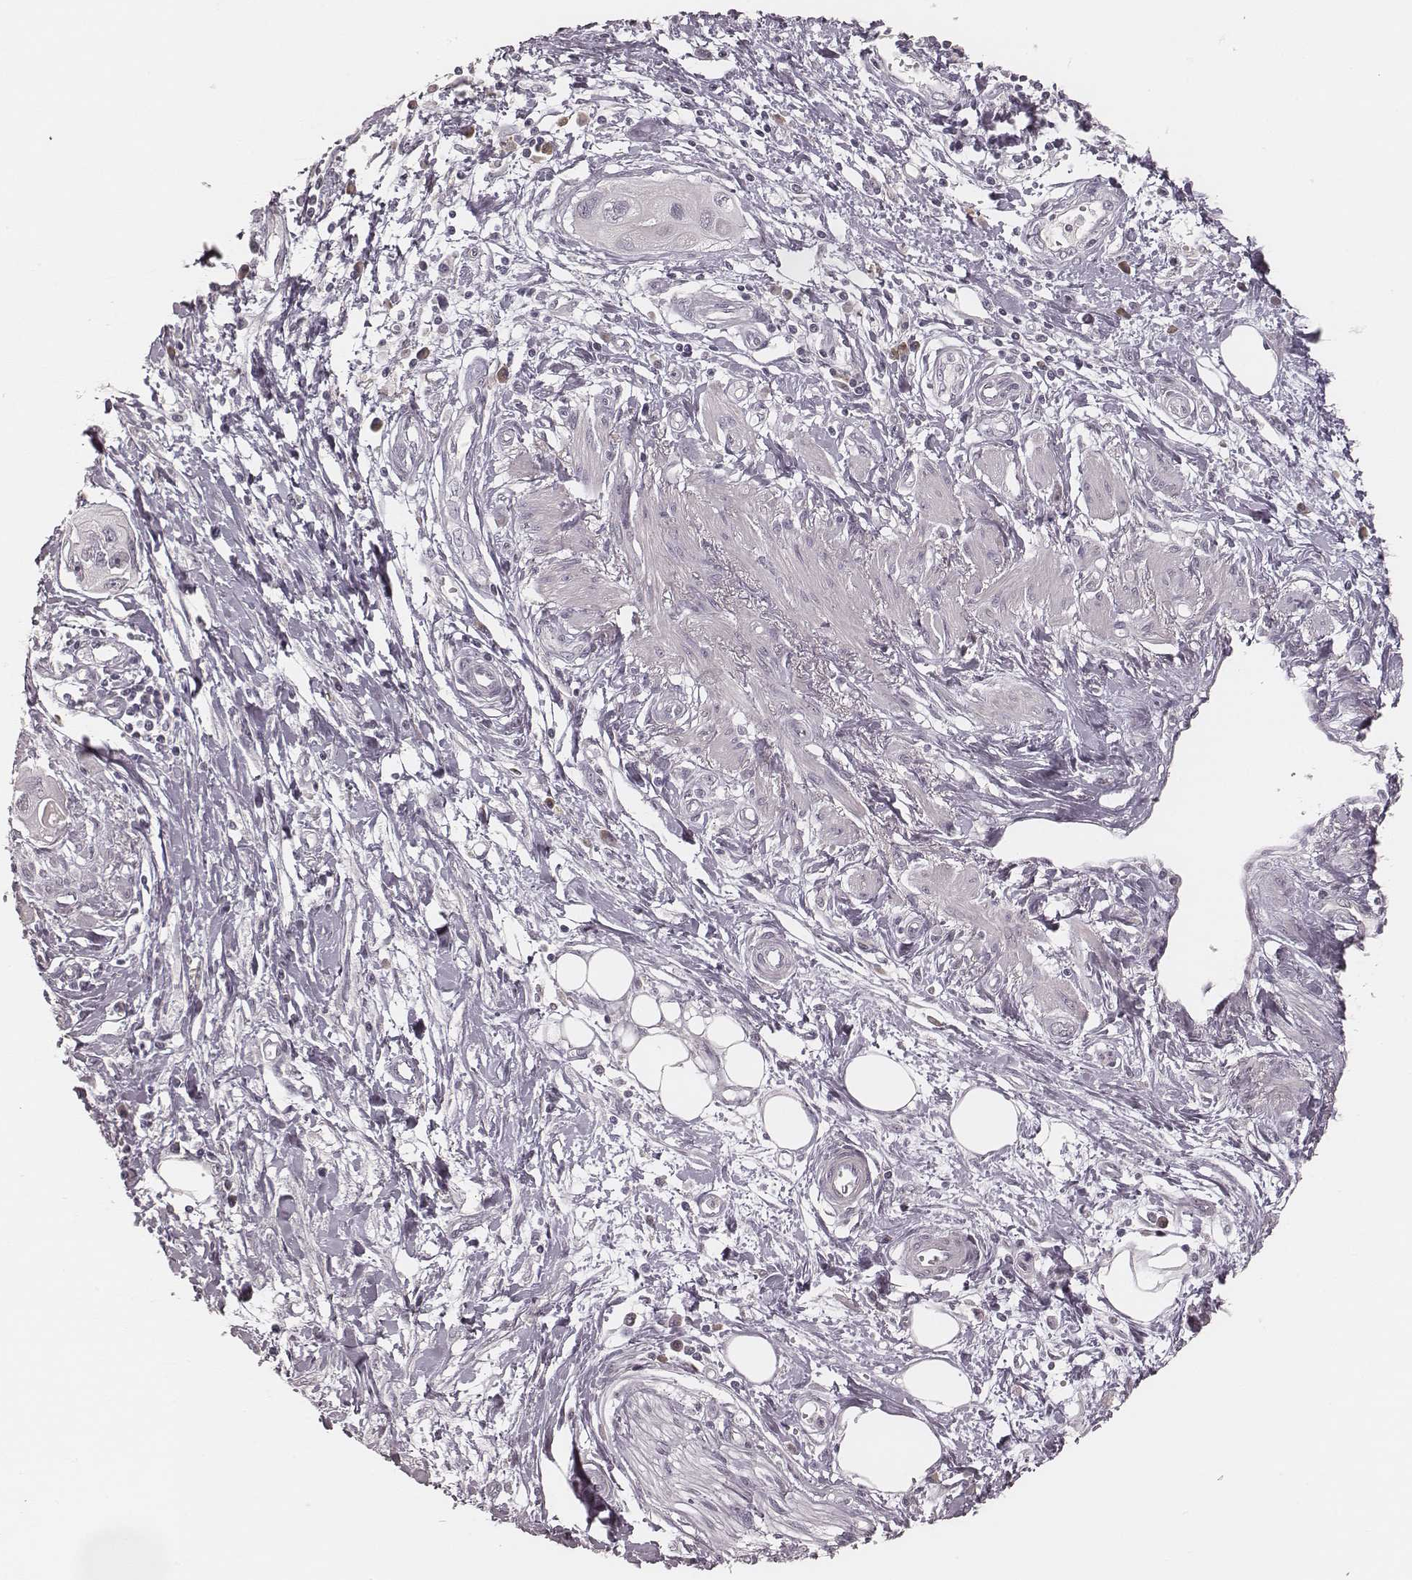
{"staining": {"intensity": "negative", "quantity": "none", "location": "none"}, "tissue": "pancreatic cancer", "cell_type": "Tumor cells", "image_type": "cancer", "snomed": [{"axis": "morphology", "description": "Adenocarcinoma, NOS"}, {"axis": "topography", "description": "Pancreas"}], "caption": "The micrograph displays no significant expression in tumor cells of pancreatic cancer.", "gene": "MSX1", "patient": {"sex": "male", "age": 60}}